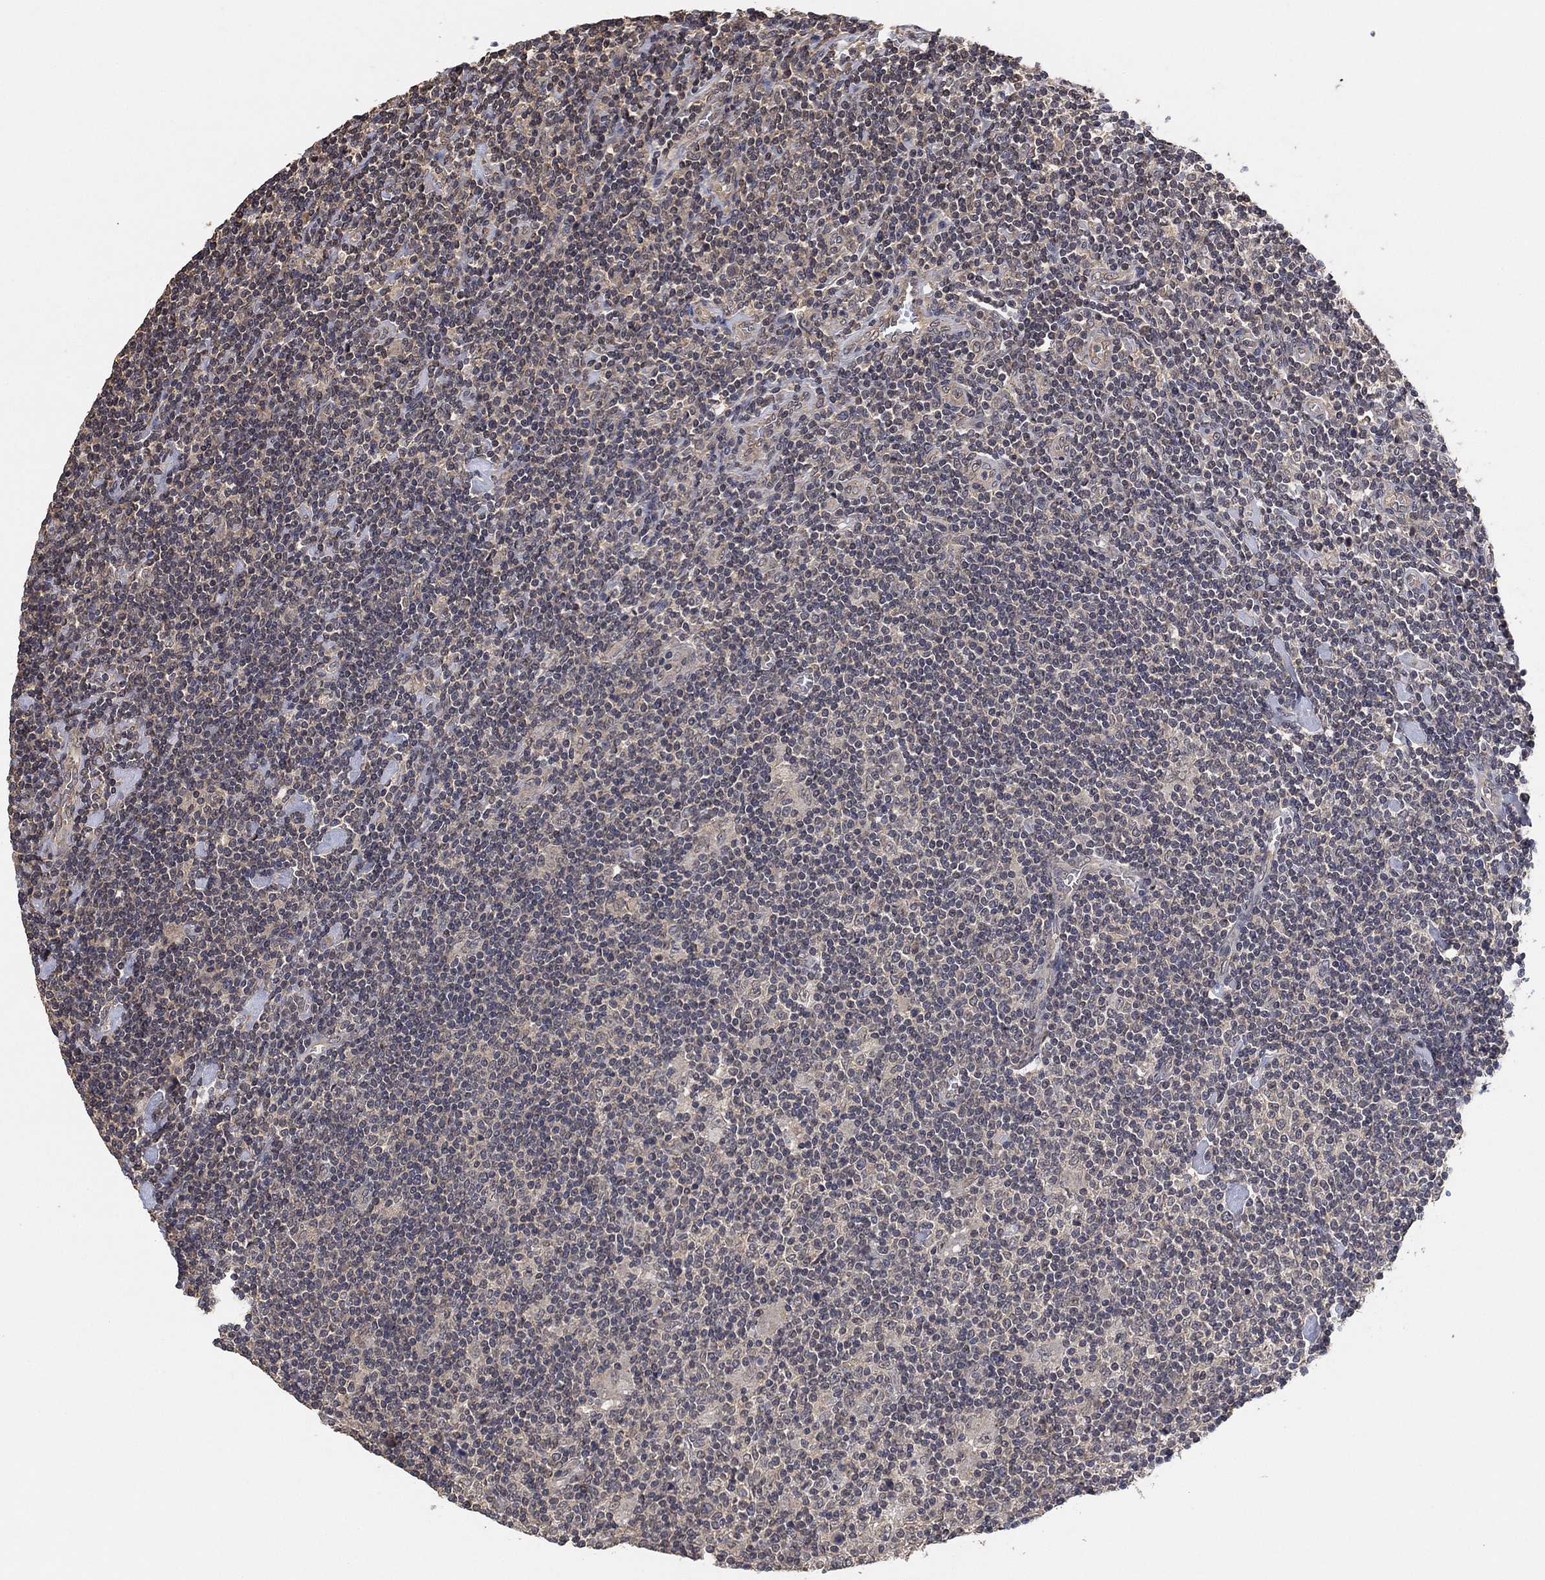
{"staining": {"intensity": "negative", "quantity": "none", "location": "none"}, "tissue": "lymphoma", "cell_type": "Tumor cells", "image_type": "cancer", "snomed": [{"axis": "morphology", "description": "Hodgkin's disease, NOS"}, {"axis": "topography", "description": "Lymph node"}], "caption": "There is no significant expression in tumor cells of Hodgkin's disease.", "gene": "CCDC43", "patient": {"sex": "male", "age": 40}}